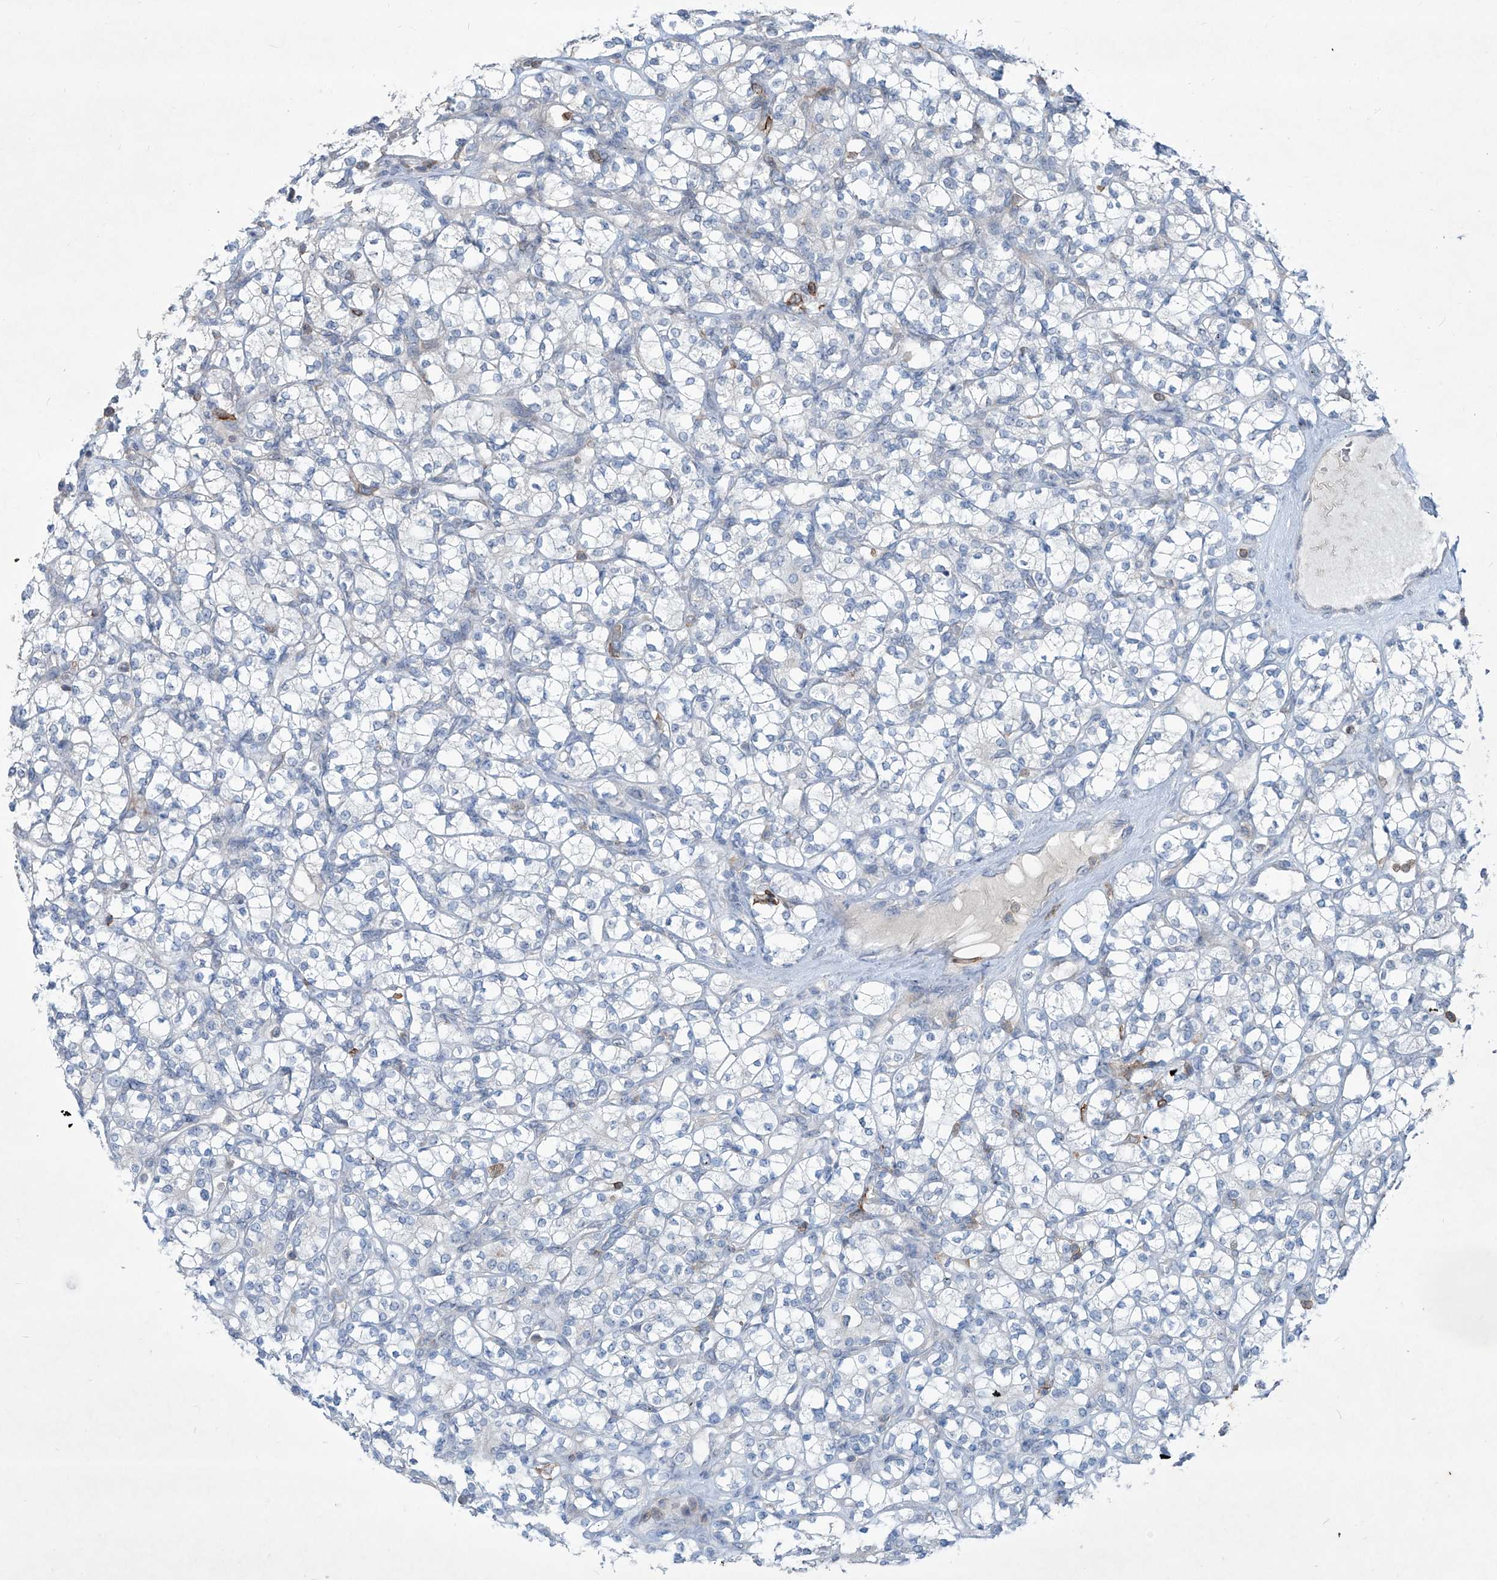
{"staining": {"intensity": "negative", "quantity": "none", "location": "none"}, "tissue": "renal cancer", "cell_type": "Tumor cells", "image_type": "cancer", "snomed": [{"axis": "morphology", "description": "Adenocarcinoma, NOS"}, {"axis": "topography", "description": "Kidney"}], "caption": "Immunohistochemical staining of renal adenocarcinoma displays no significant positivity in tumor cells.", "gene": "ZBTB48", "patient": {"sex": "male", "age": 77}}